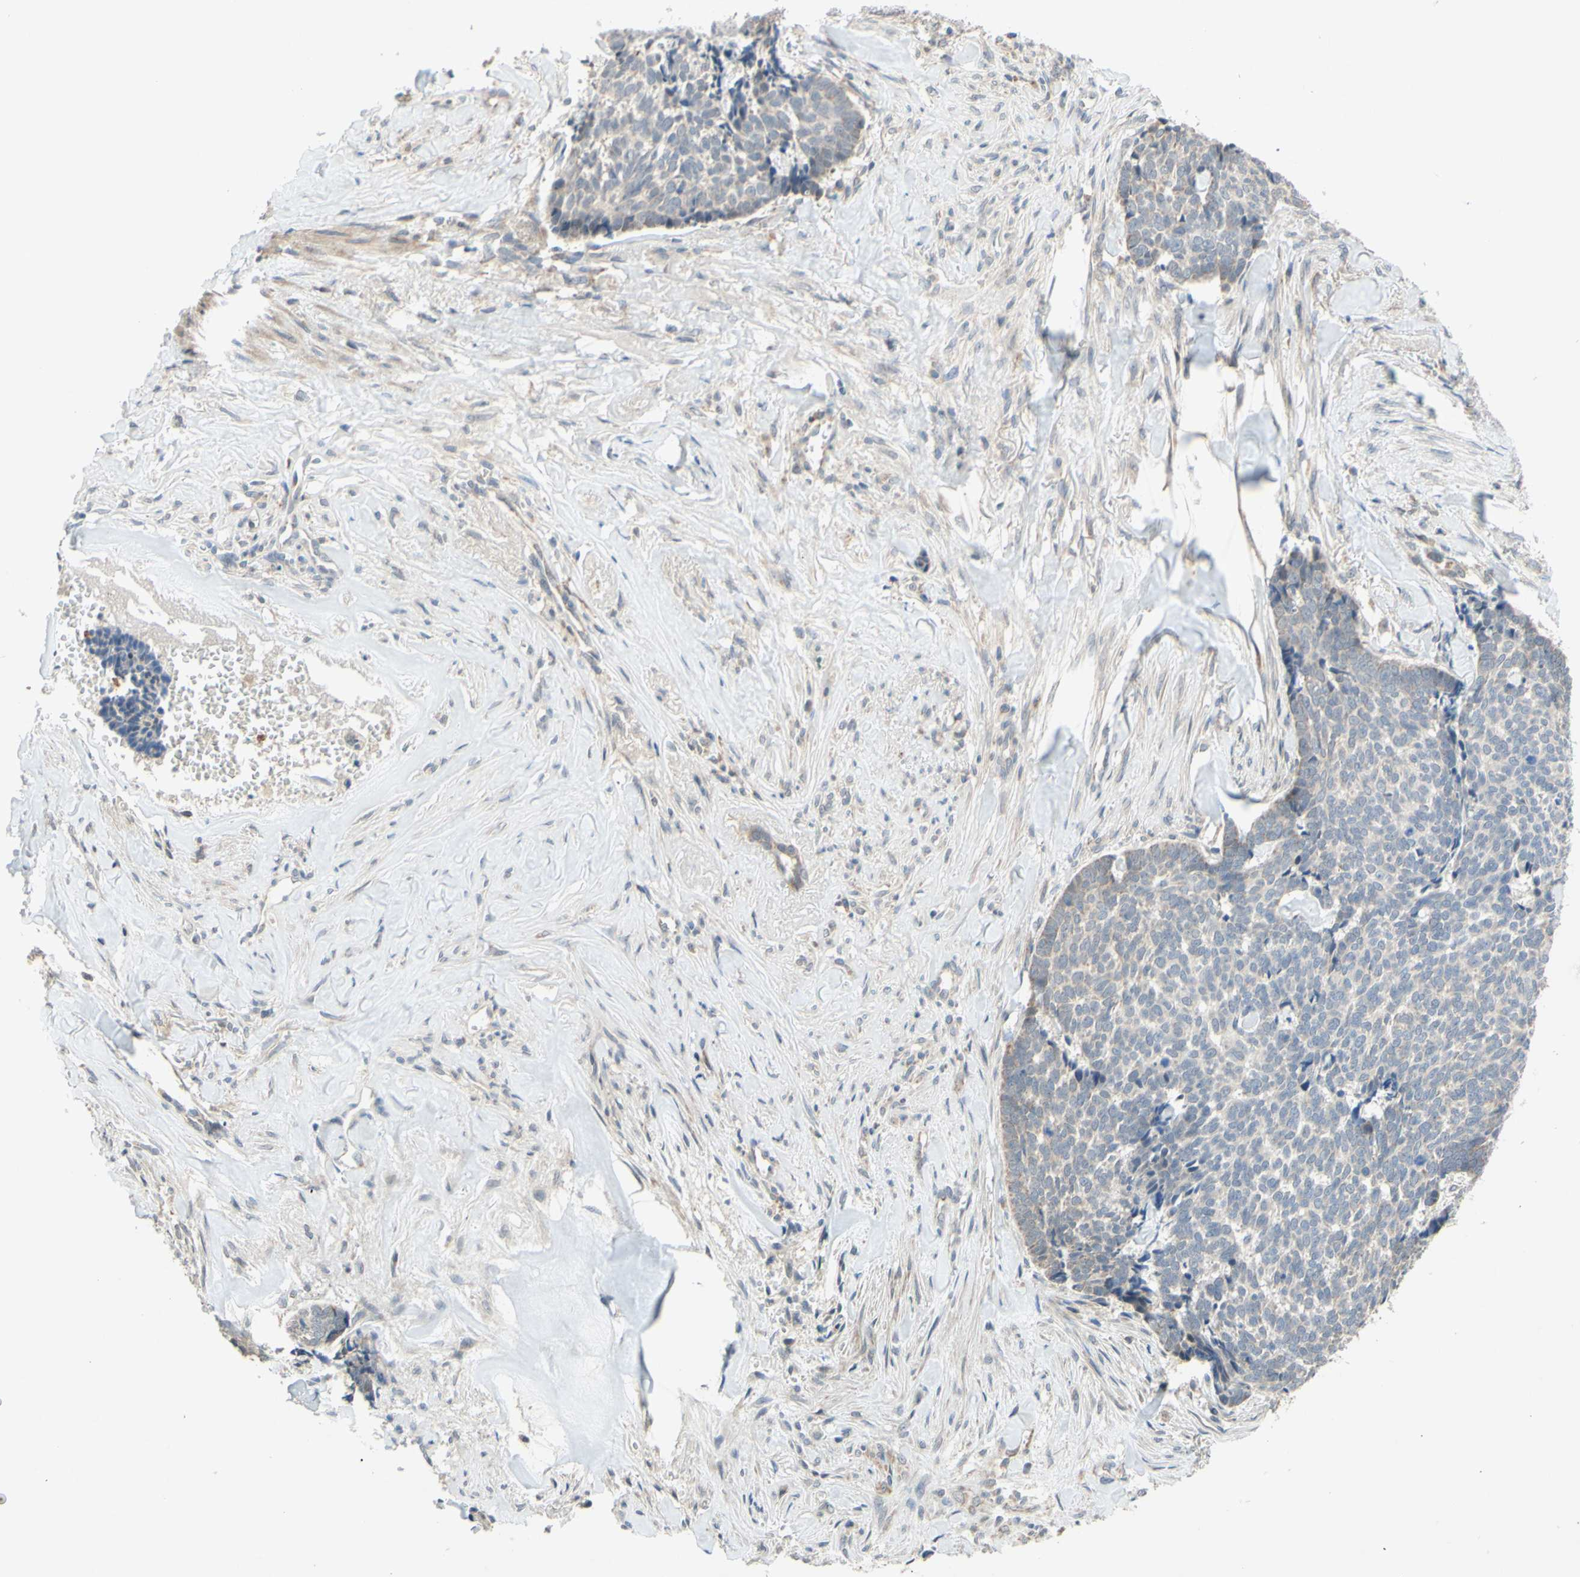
{"staining": {"intensity": "negative", "quantity": "none", "location": "none"}, "tissue": "skin cancer", "cell_type": "Tumor cells", "image_type": "cancer", "snomed": [{"axis": "morphology", "description": "Basal cell carcinoma"}, {"axis": "topography", "description": "Skin"}], "caption": "Immunohistochemical staining of human skin cancer (basal cell carcinoma) exhibits no significant expression in tumor cells.", "gene": "GATA1", "patient": {"sex": "male", "age": 84}}